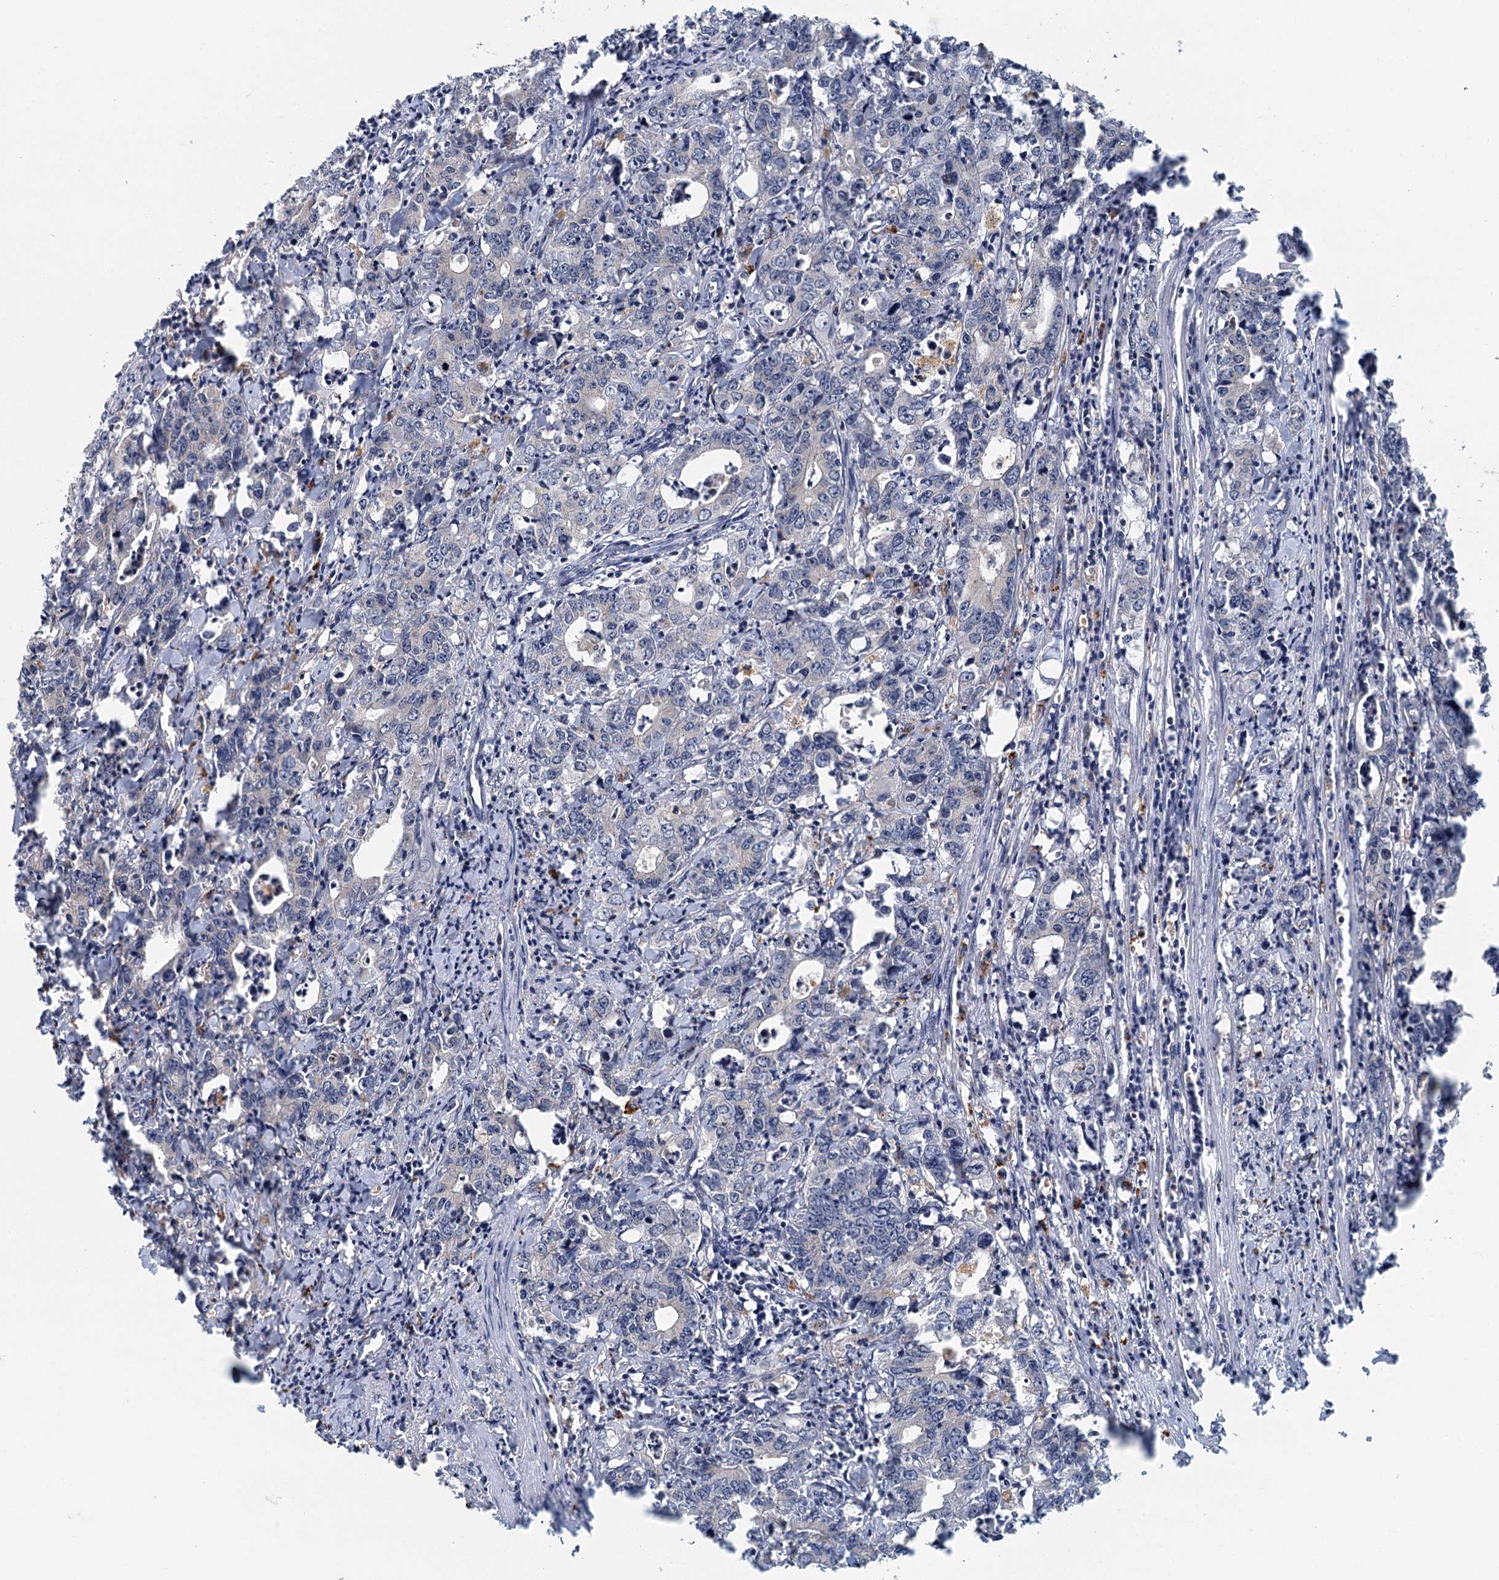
{"staining": {"intensity": "negative", "quantity": "none", "location": "none"}, "tissue": "colorectal cancer", "cell_type": "Tumor cells", "image_type": "cancer", "snomed": [{"axis": "morphology", "description": "Adenocarcinoma, NOS"}, {"axis": "topography", "description": "Colon"}], "caption": "Immunohistochemistry histopathology image of neoplastic tissue: colorectal cancer (adenocarcinoma) stained with DAB (3,3'-diaminobenzidine) demonstrates no significant protein positivity in tumor cells.", "gene": "TAS2R42", "patient": {"sex": "female", "age": 75}}